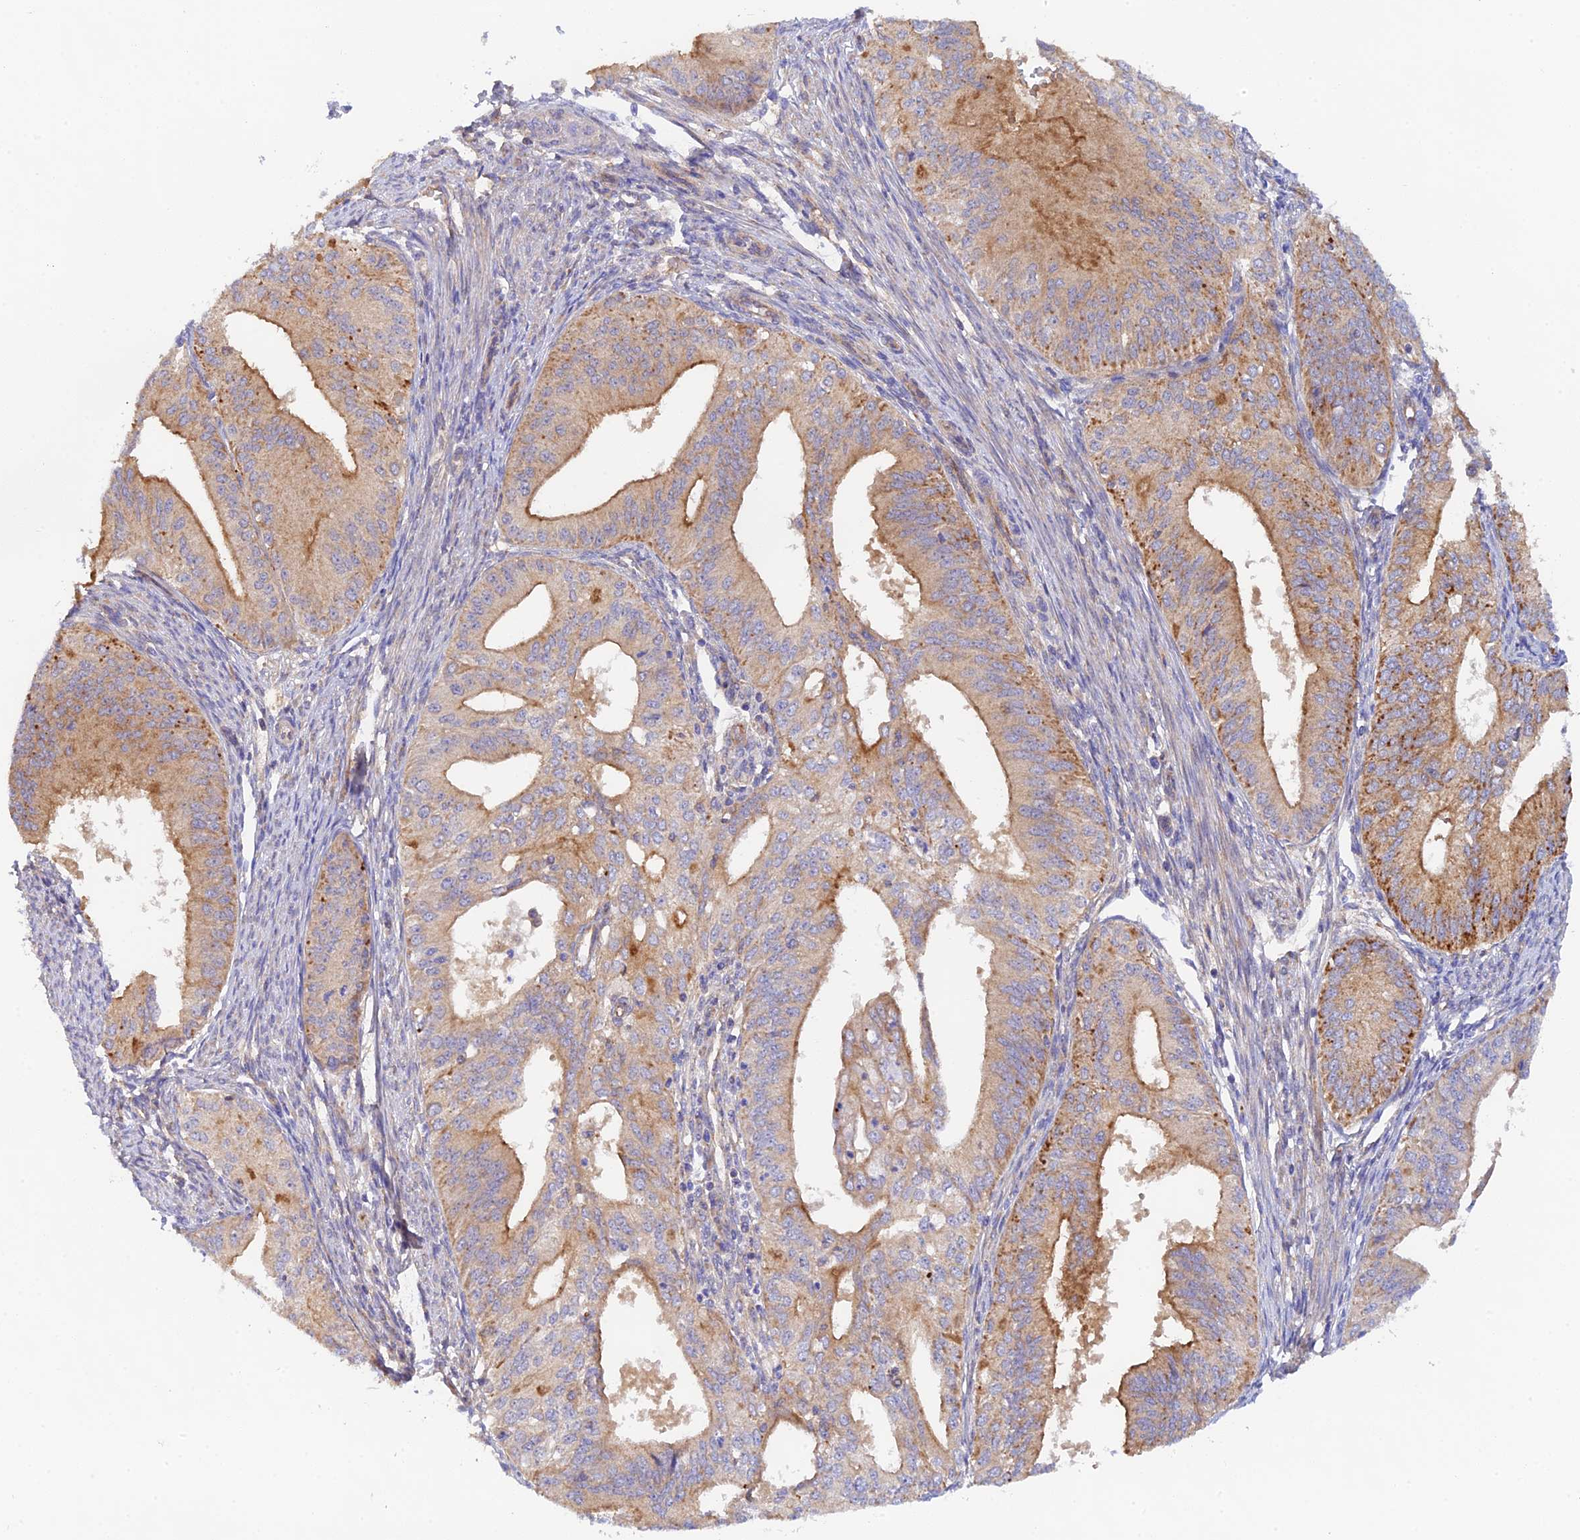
{"staining": {"intensity": "moderate", "quantity": ">75%", "location": "cytoplasmic/membranous"}, "tissue": "endometrial cancer", "cell_type": "Tumor cells", "image_type": "cancer", "snomed": [{"axis": "morphology", "description": "Adenocarcinoma, NOS"}, {"axis": "topography", "description": "Endometrium"}], "caption": "Endometrial adenocarcinoma tissue exhibits moderate cytoplasmic/membranous positivity in about >75% of tumor cells, visualized by immunohistochemistry. (Brightfield microscopy of DAB IHC at high magnification).", "gene": "RANBP6", "patient": {"sex": "female", "age": 50}}